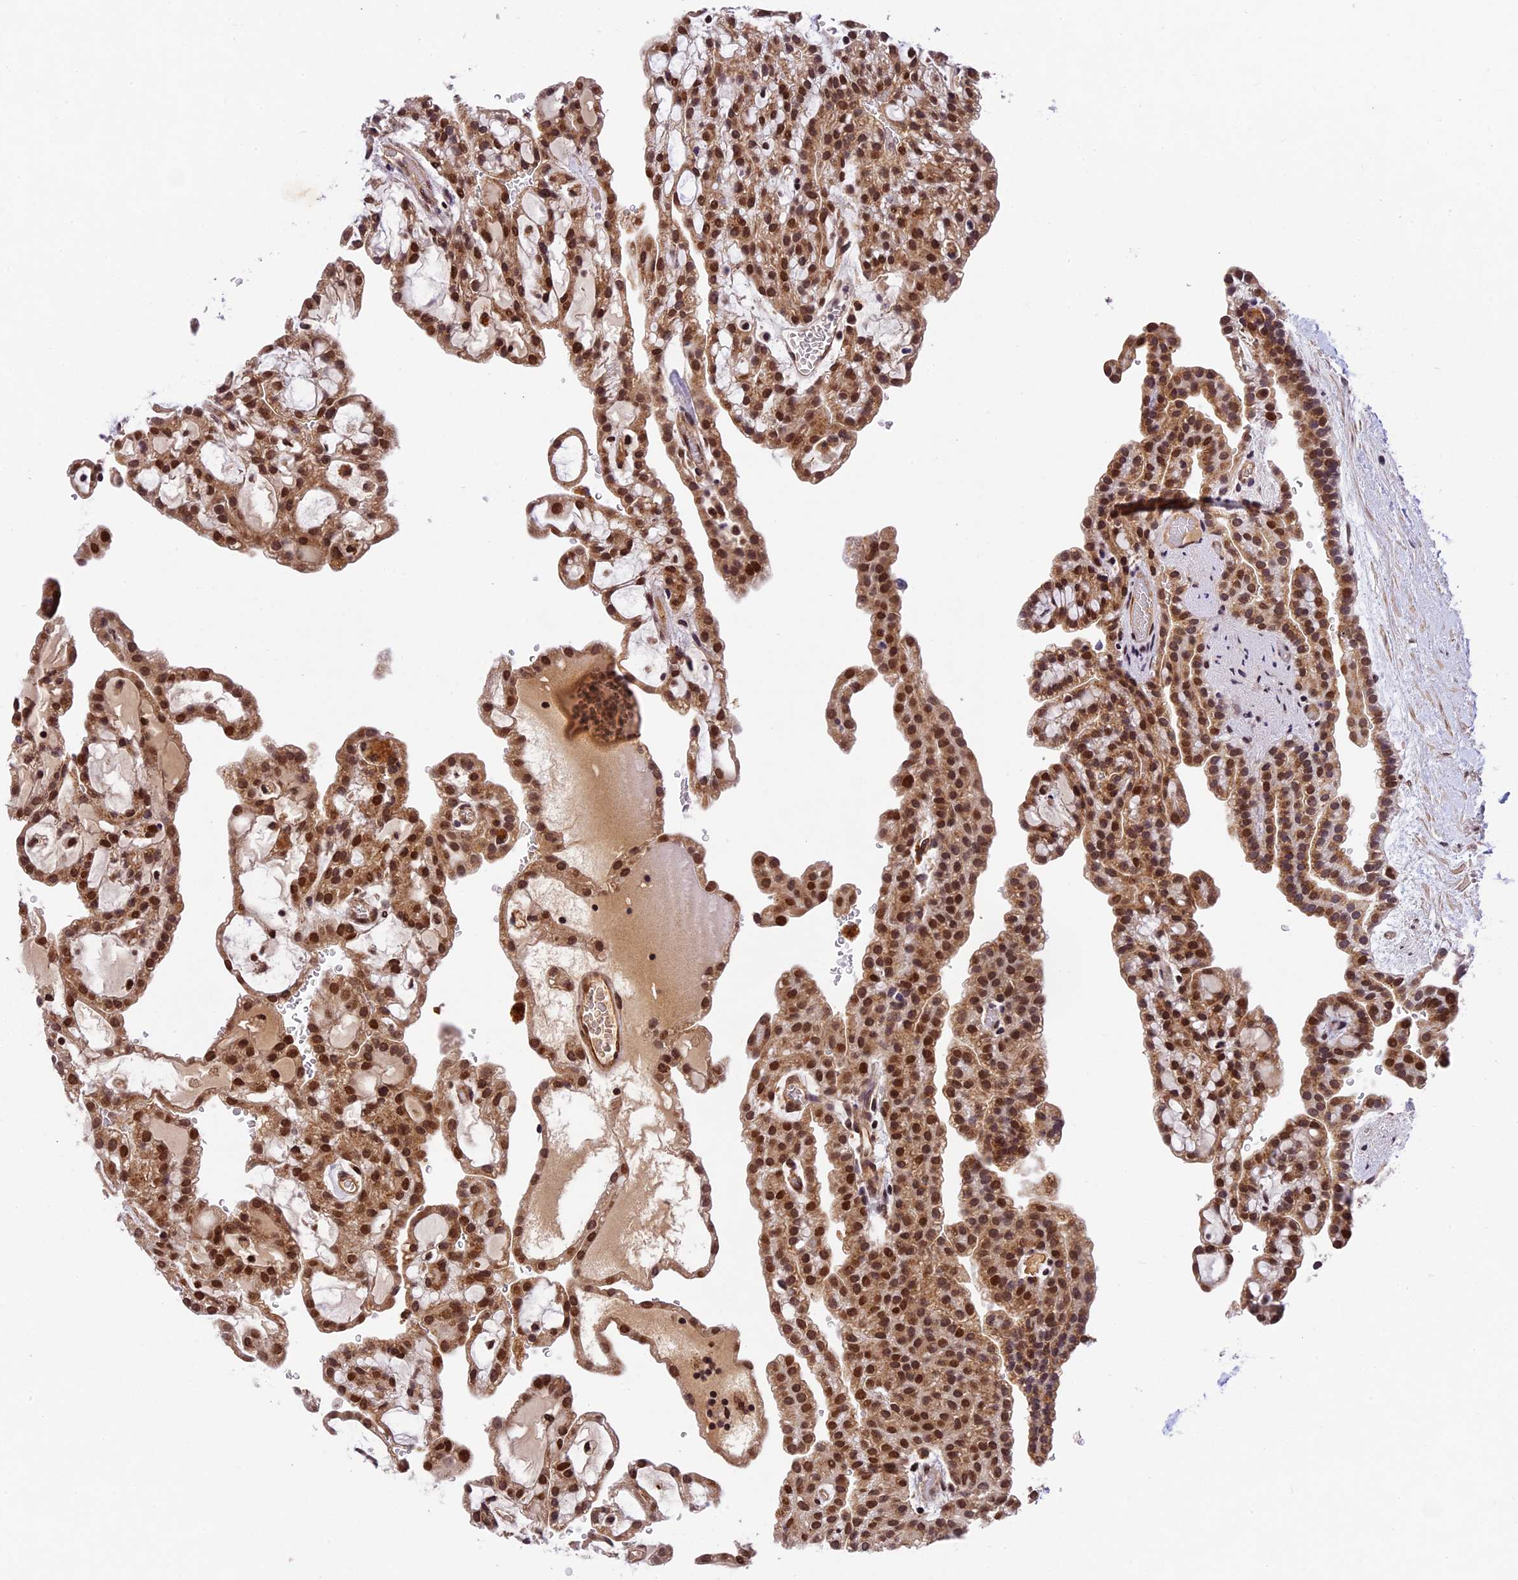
{"staining": {"intensity": "strong", "quantity": ">75%", "location": "cytoplasmic/membranous,nuclear"}, "tissue": "renal cancer", "cell_type": "Tumor cells", "image_type": "cancer", "snomed": [{"axis": "morphology", "description": "Adenocarcinoma, NOS"}, {"axis": "topography", "description": "Kidney"}], "caption": "Renal adenocarcinoma tissue displays strong cytoplasmic/membranous and nuclear positivity in approximately >75% of tumor cells (IHC, brightfield microscopy, high magnification).", "gene": "CCSER1", "patient": {"sex": "male", "age": 63}}